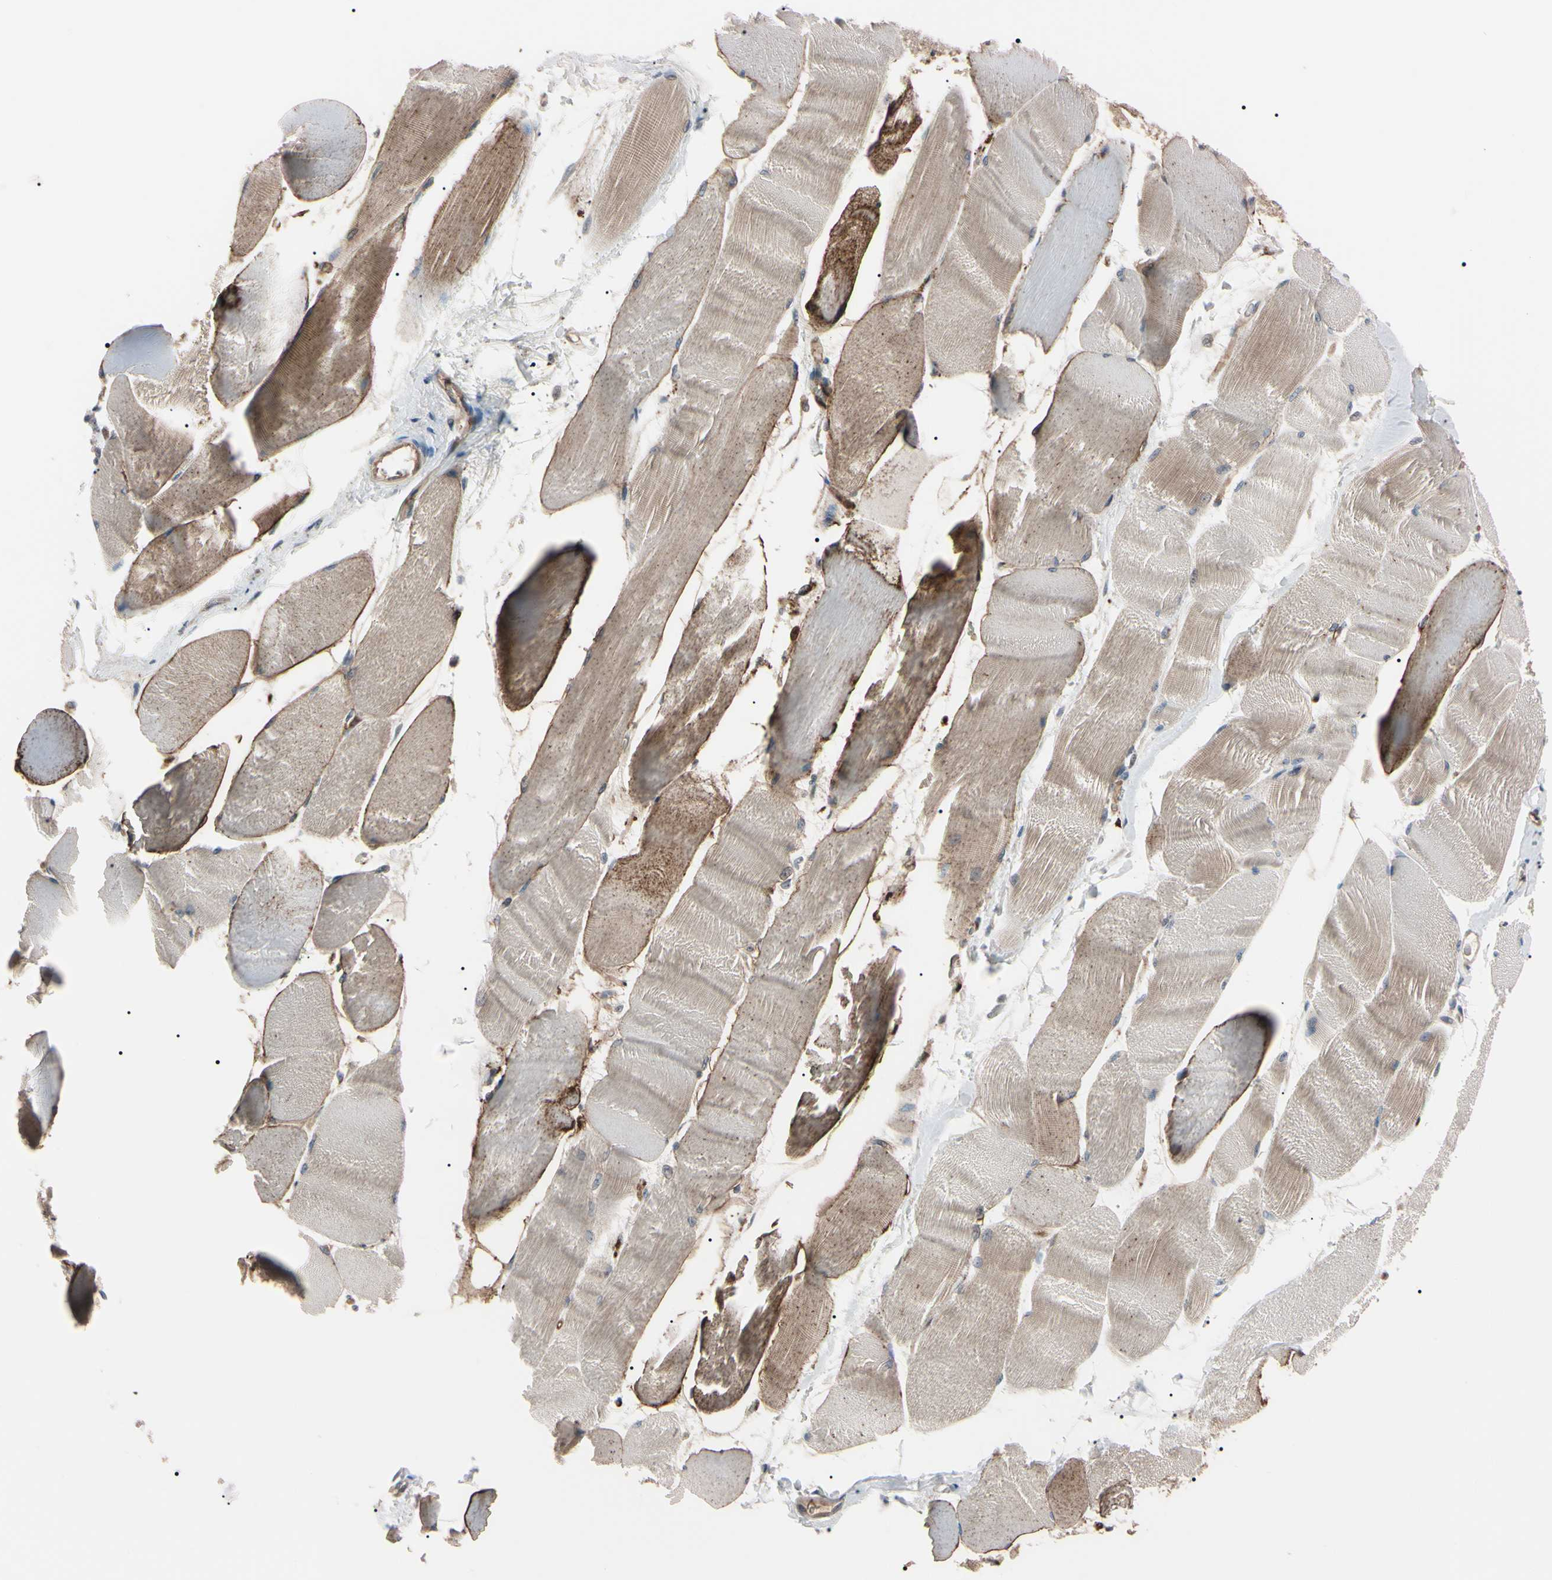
{"staining": {"intensity": "moderate", "quantity": "25%-75%", "location": "cytoplasmic/membranous"}, "tissue": "skeletal muscle", "cell_type": "Myocytes", "image_type": "normal", "snomed": [{"axis": "morphology", "description": "Normal tissue, NOS"}, {"axis": "morphology", "description": "Squamous cell carcinoma, NOS"}, {"axis": "topography", "description": "Skeletal muscle"}], "caption": "Myocytes exhibit moderate cytoplasmic/membranous staining in about 25%-75% of cells in benign skeletal muscle. (DAB IHC, brown staining for protein, blue staining for nuclei).", "gene": "TRAF5", "patient": {"sex": "male", "age": 51}}